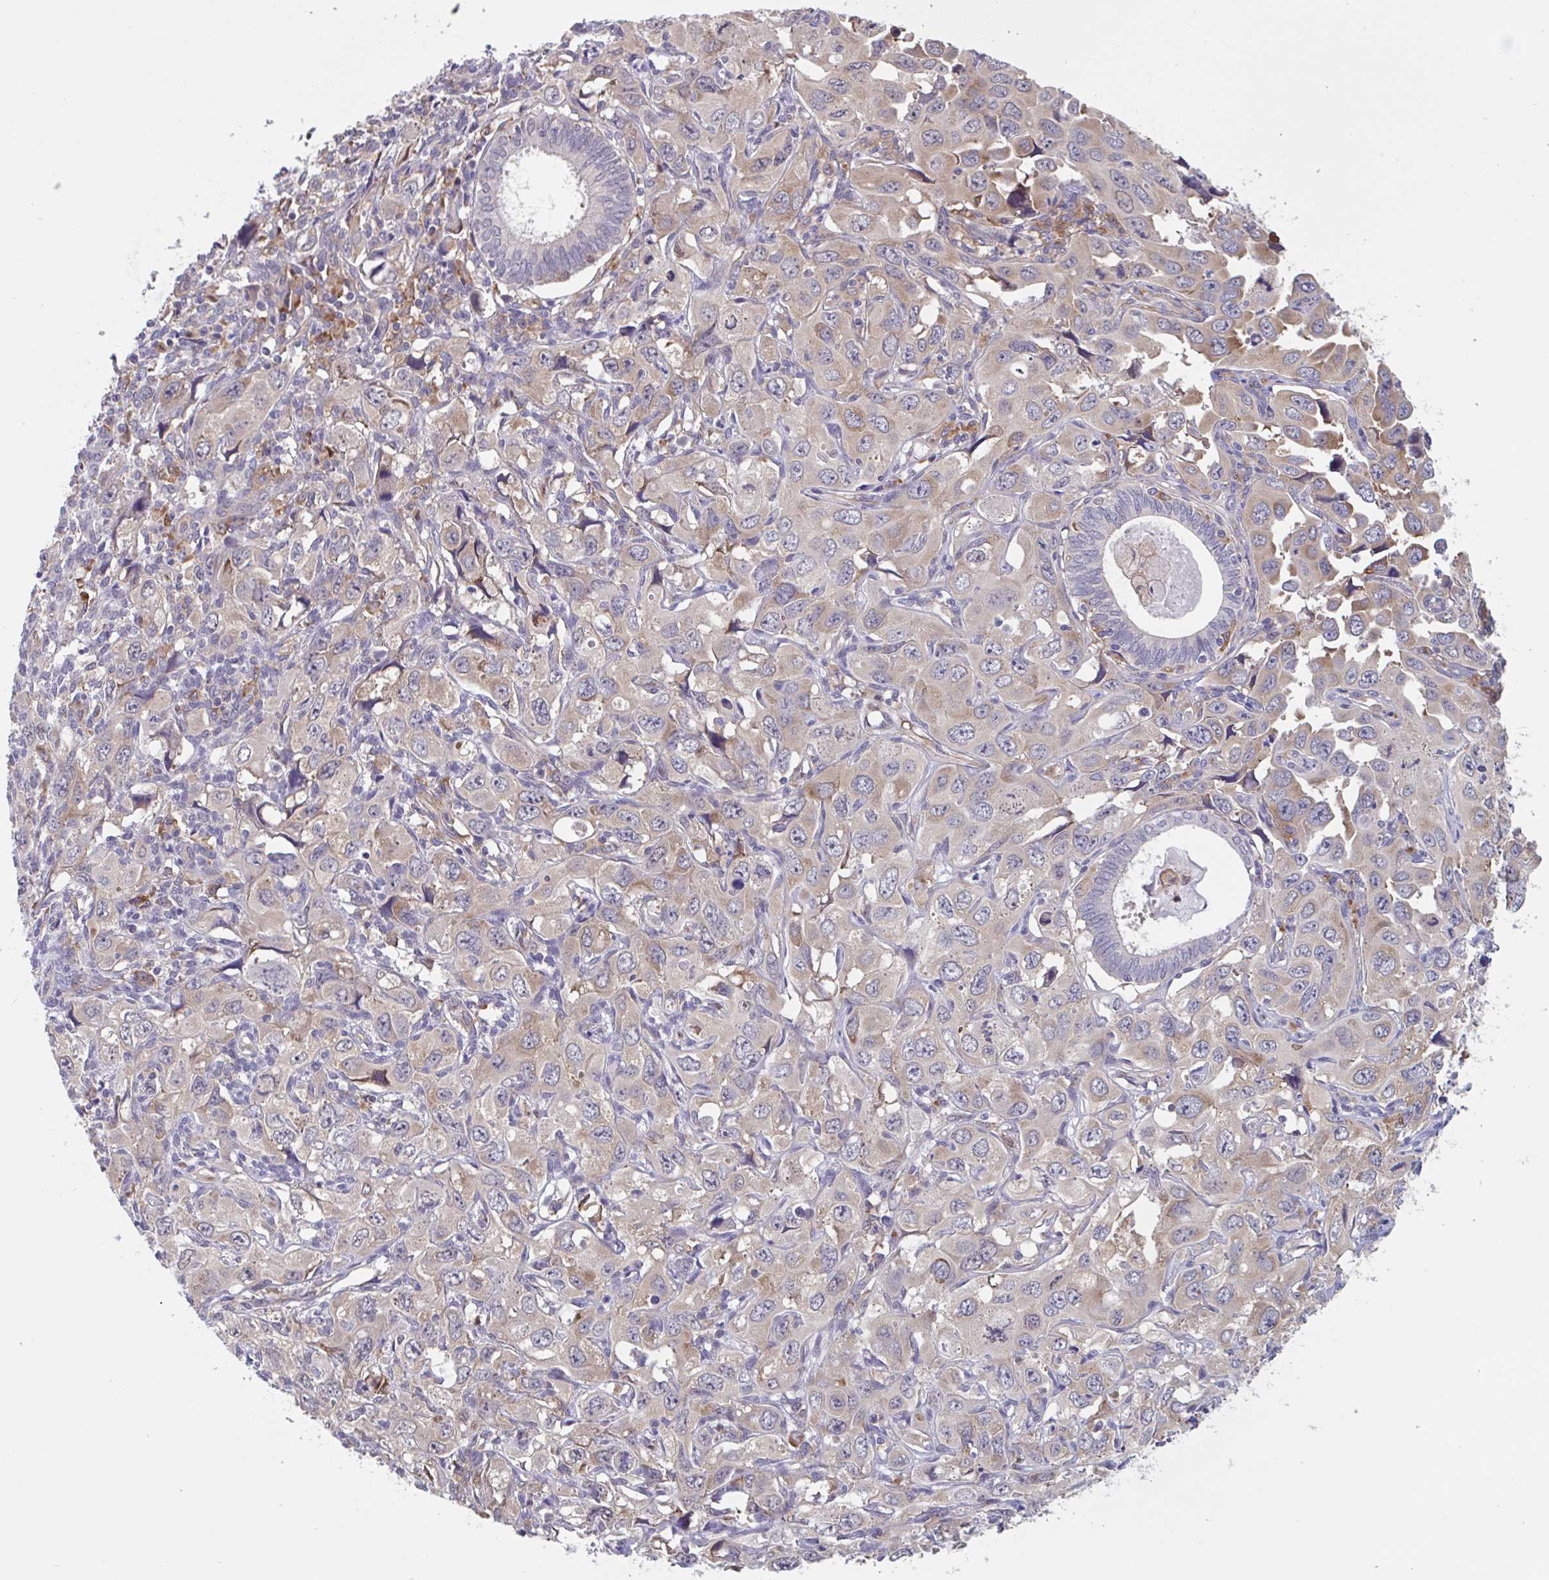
{"staining": {"intensity": "weak", "quantity": "25%-75%", "location": "cytoplasmic/membranous"}, "tissue": "endometrial cancer", "cell_type": "Tumor cells", "image_type": "cancer", "snomed": [{"axis": "morphology", "description": "Adenocarcinoma, NOS"}, {"axis": "topography", "description": "Uterus"}], "caption": "This is an image of immunohistochemistry (IHC) staining of adenocarcinoma (endometrial), which shows weak staining in the cytoplasmic/membranous of tumor cells.", "gene": "SNX8", "patient": {"sex": "female", "age": 62}}